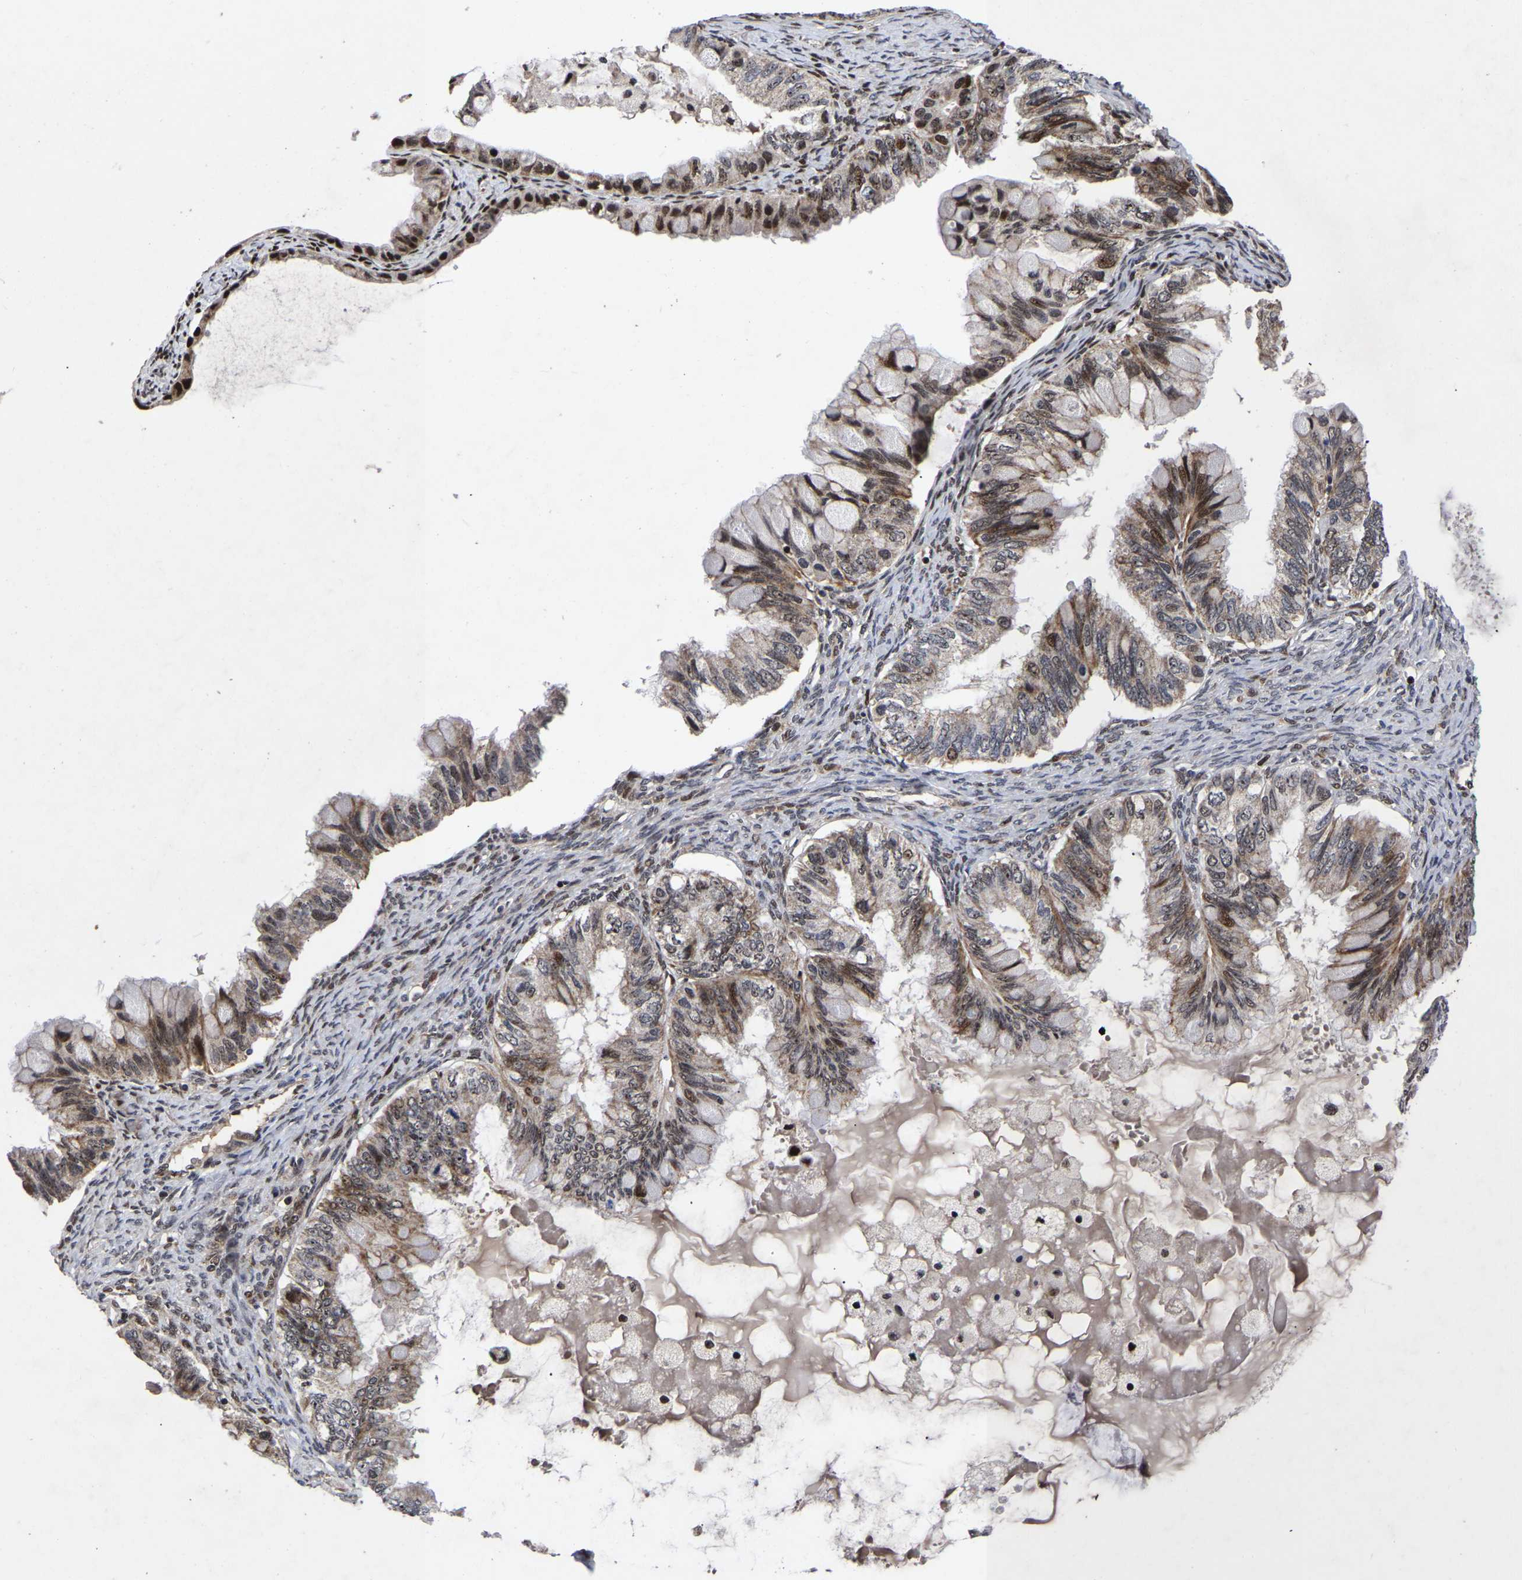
{"staining": {"intensity": "moderate", "quantity": ">75%", "location": "cytoplasmic/membranous,nuclear"}, "tissue": "ovarian cancer", "cell_type": "Tumor cells", "image_type": "cancer", "snomed": [{"axis": "morphology", "description": "Cystadenocarcinoma, mucinous, NOS"}, {"axis": "topography", "description": "Ovary"}], "caption": "A brown stain highlights moderate cytoplasmic/membranous and nuclear positivity of a protein in human ovarian cancer tumor cells. Using DAB (3,3'-diaminobenzidine) (brown) and hematoxylin (blue) stains, captured at high magnification using brightfield microscopy.", "gene": "JUNB", "patient": {"sex": "female", "age": 80}}